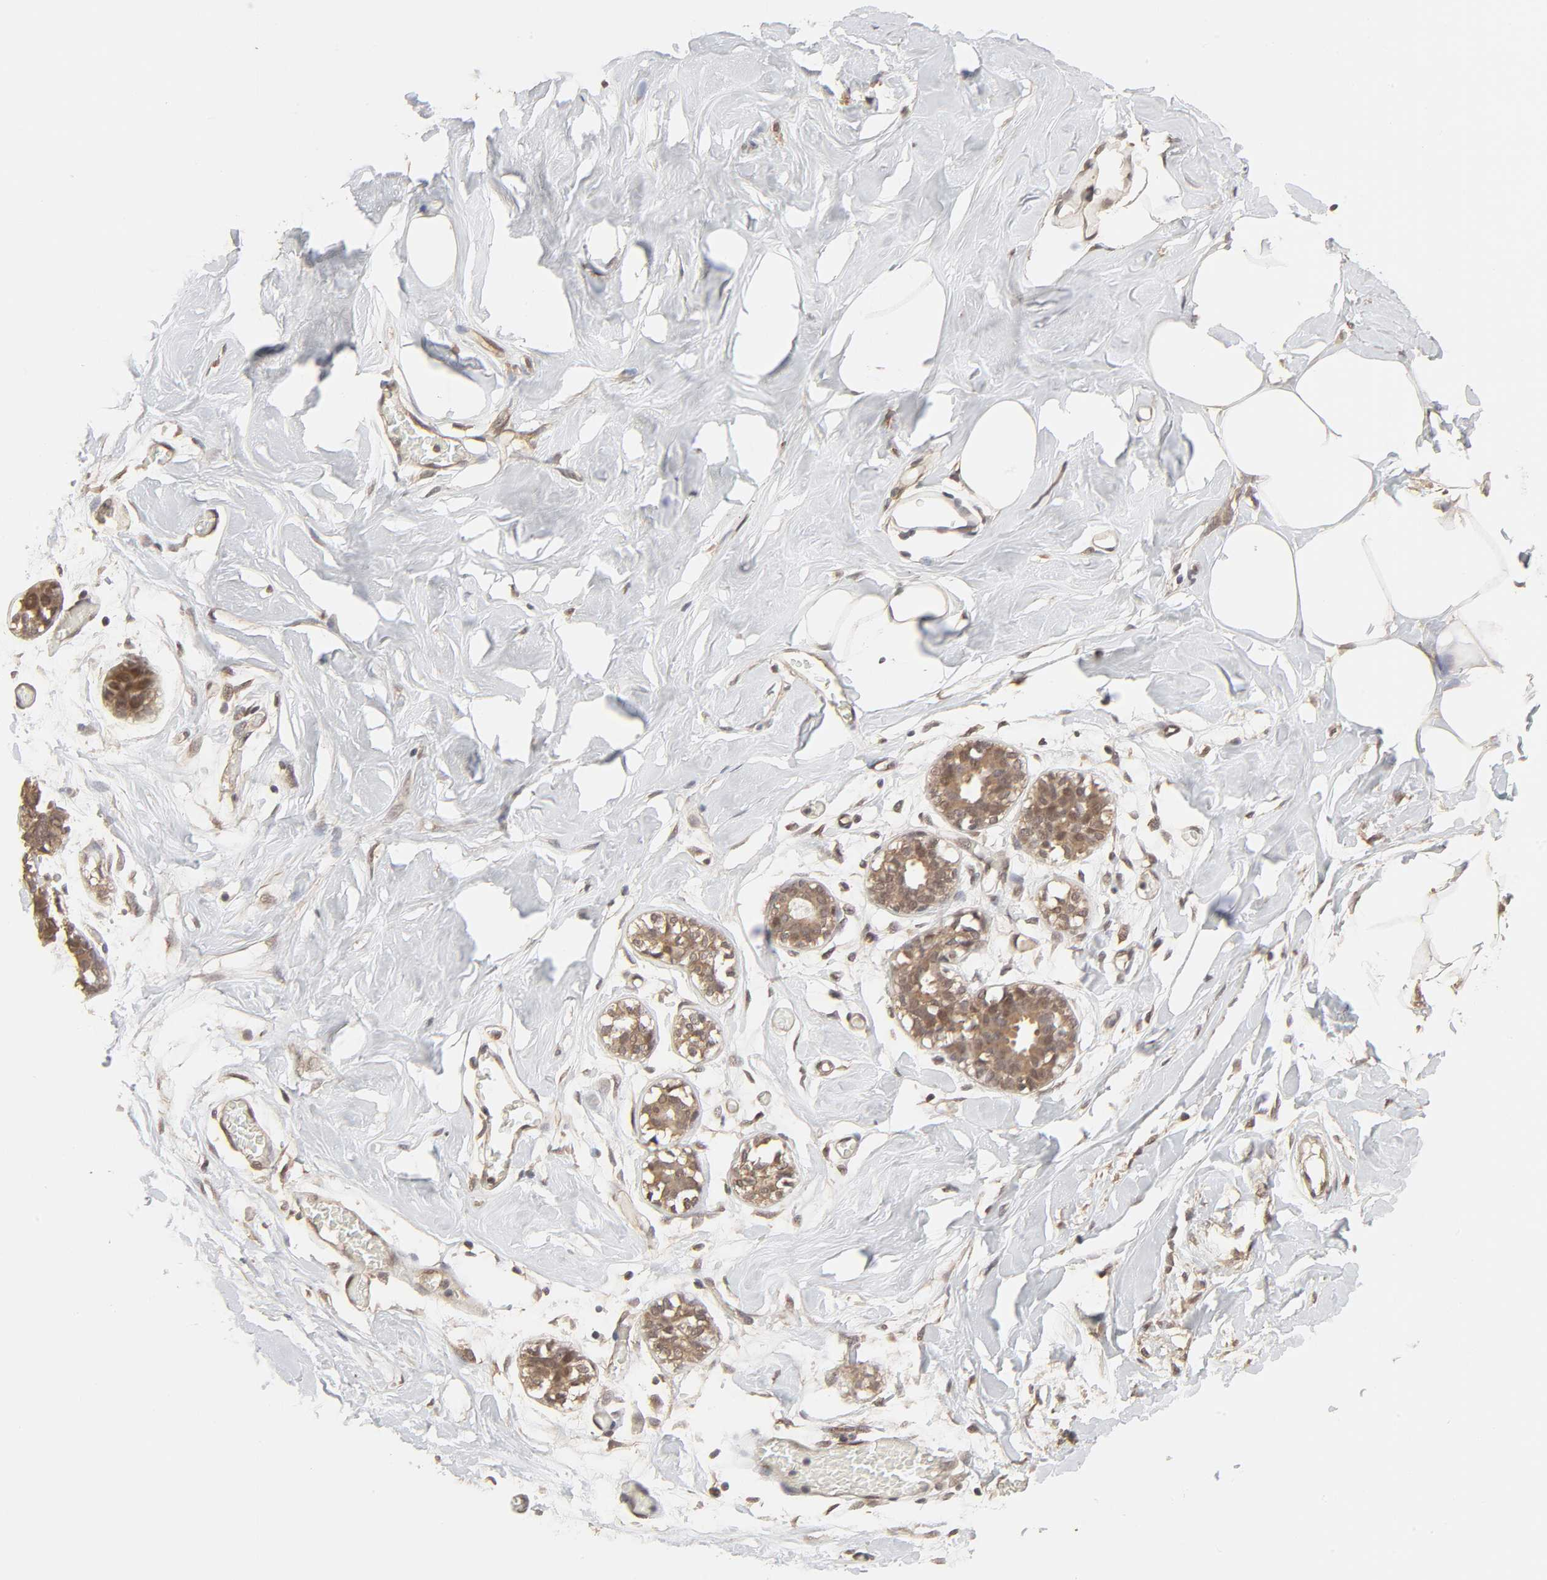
{"staining": {"intensity": "negative", "quantity": "none", "location": "none"}, "tissue": "breast", "cell_type": "Adipocytes", "image_type": "normal", "snomed": [{"axis": "morphology", "description": "Normal tissue, NOS"}, {"axis": "topography", "description": "Breast"}, {"axis": "topography", "description": "Adipose tissue"}], "caption": "Image shows no protein staining in adipocytes of normal breast.", "gene": "MAPK1", "patient": {"sex": "female", "age": 25}}